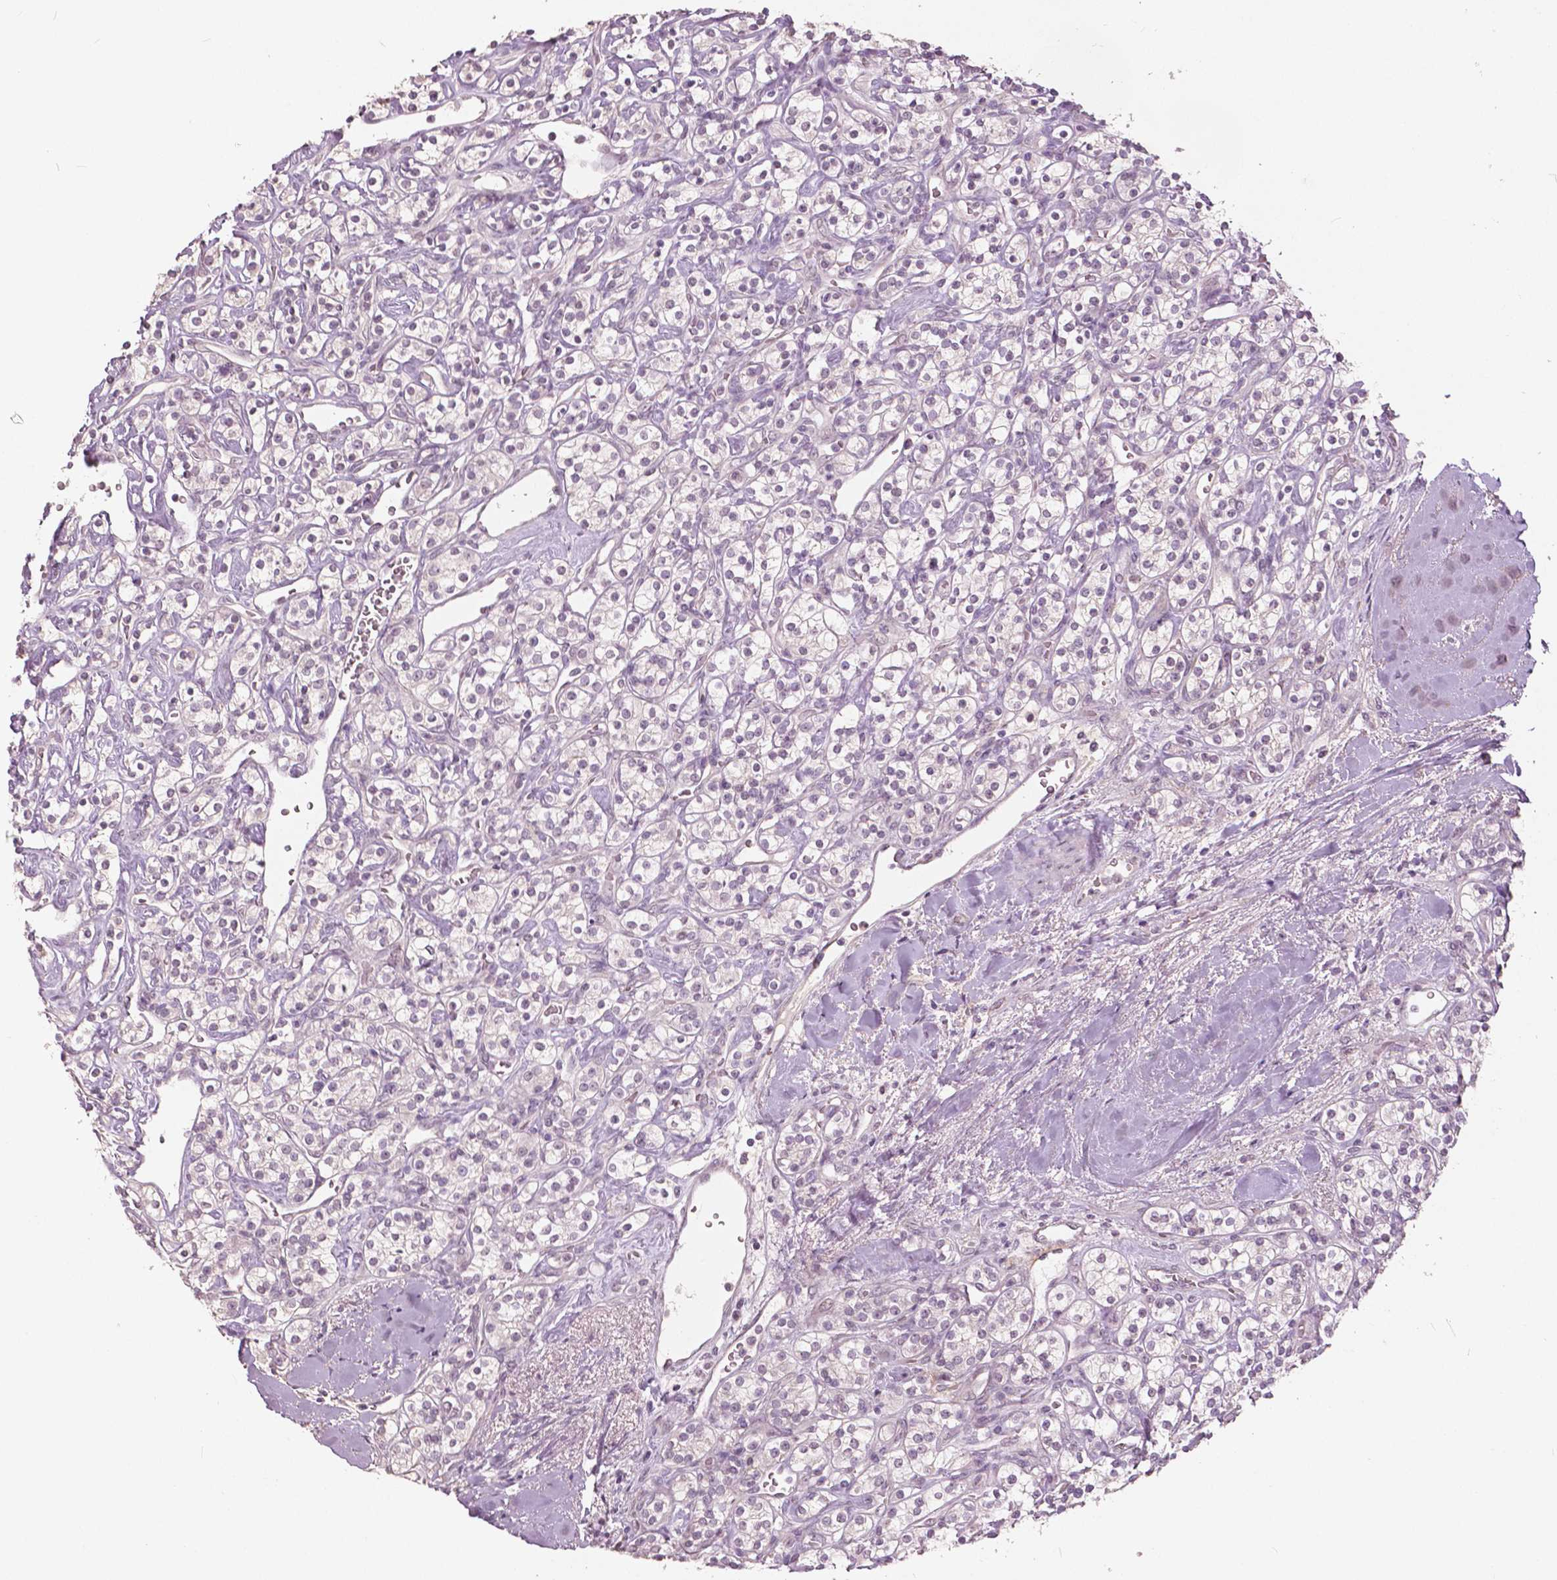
{"staining": {"intensity": "negative", "quantity": "none", "location": "none"}, "tissue": "renal cancer", "cell_type": "Tumor cells", "image_type": "cancer", "snomed": [{"axis": "morphology", "description": "Adenocarcinoma, NOS"}, {"axis": "topography", "description": "Kidney"}], "caption": "Histopathology image shows no protein staining in tumor cells of renal cancer (adenocarcinoma) tissue.", "gene": "NANOG", "patient": {"sex": "male", "age": 77}}